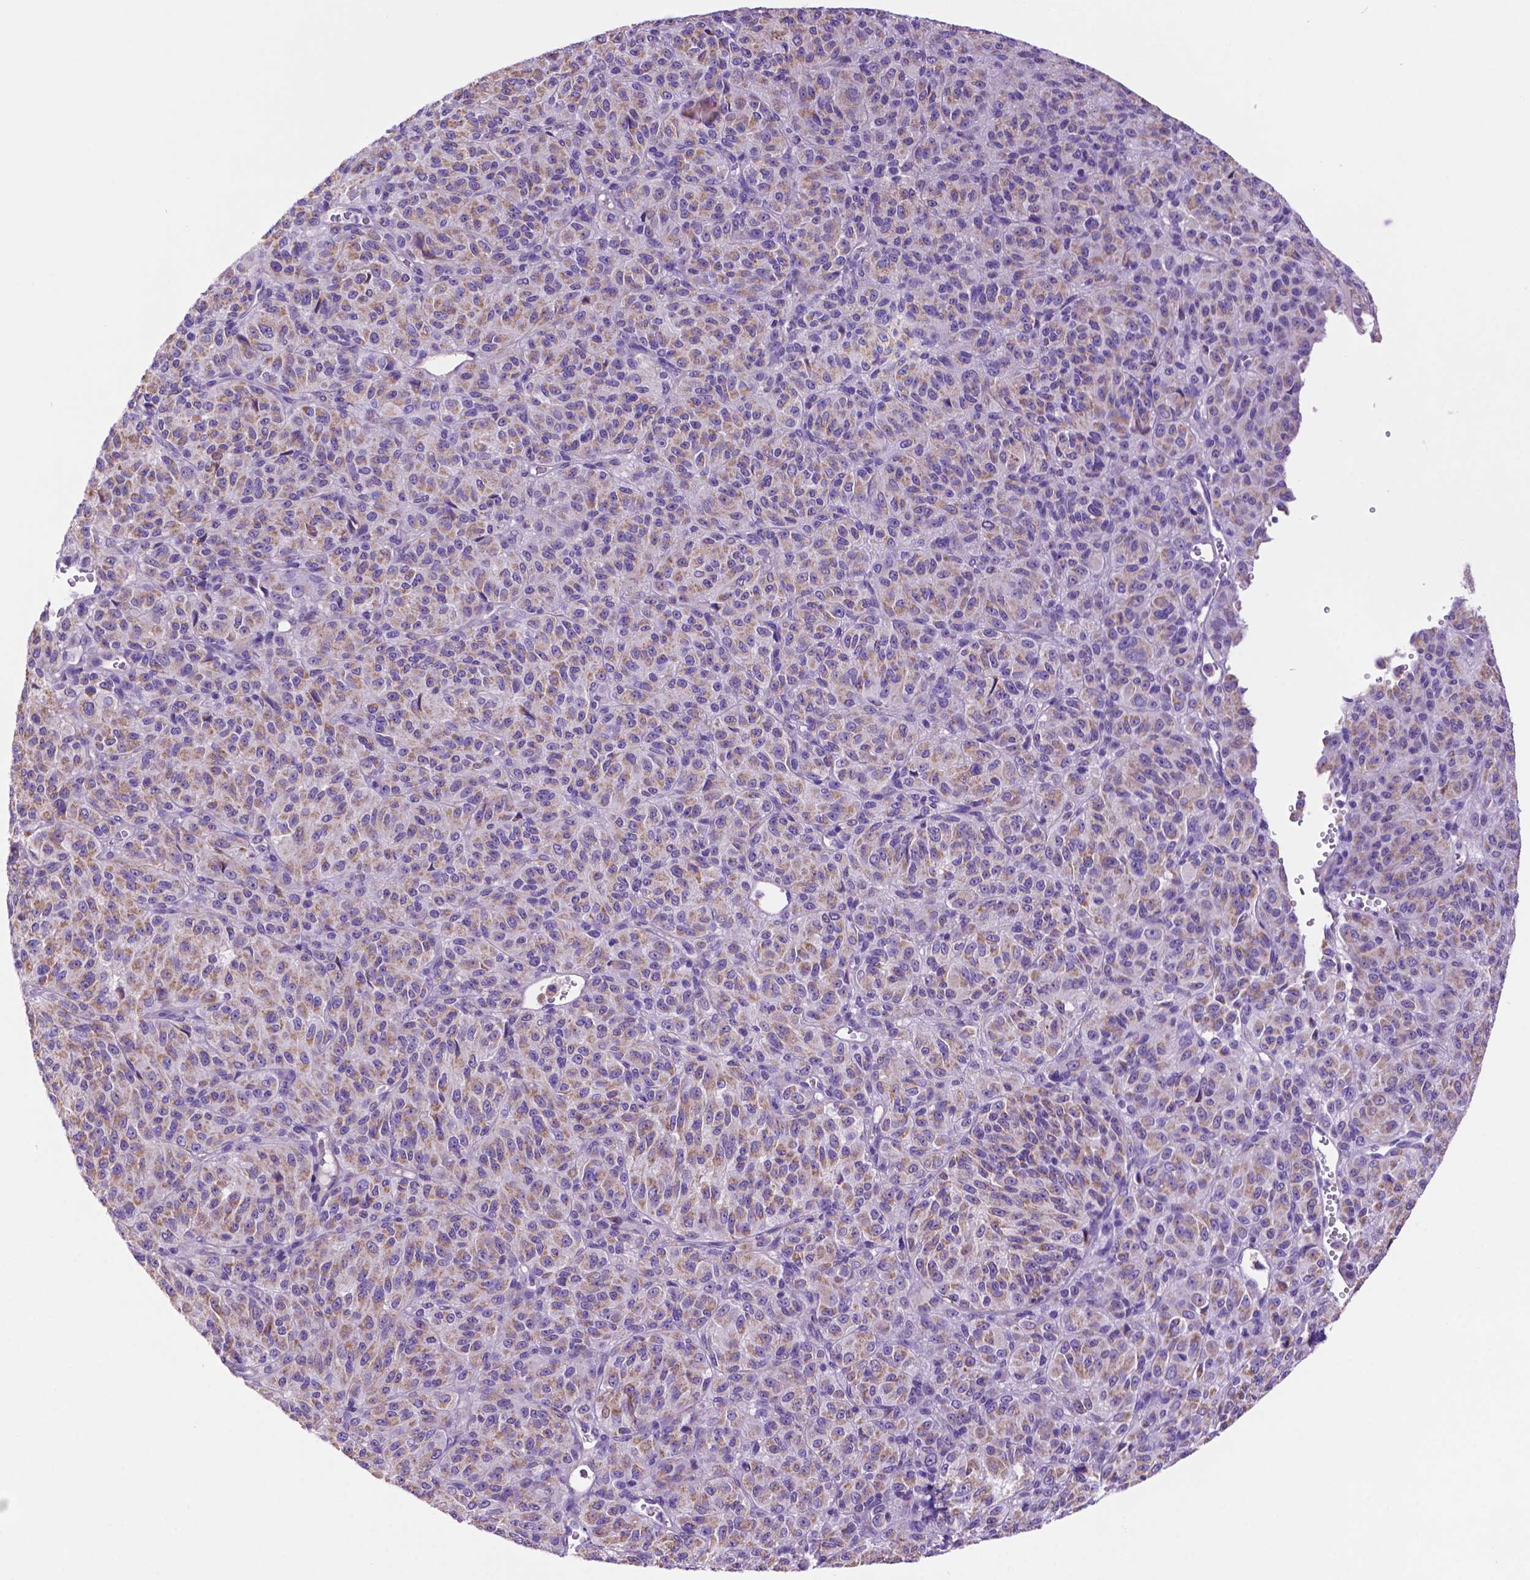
{"staining": {"intensity": "weak", "quantity": ">75%", "location": "cytoplasmic/membranous"}, "tissue": "melanoma", "cell_type": "Tumor cells", "image_type": "cancer", "snomed": [{"axis": "morphology", "description": "Malignant melanoma, Metastatic site"}, {"axis": "topography", "description": "Brain"}], "caption": "Melanoma tissue reveals weak cytoplasmic/membranous expression in about >75% of tumor cells, visualized by immunohistochemistry.", "gene": "PHYHIP", "patient": {"sex": "female", "age": 56}}